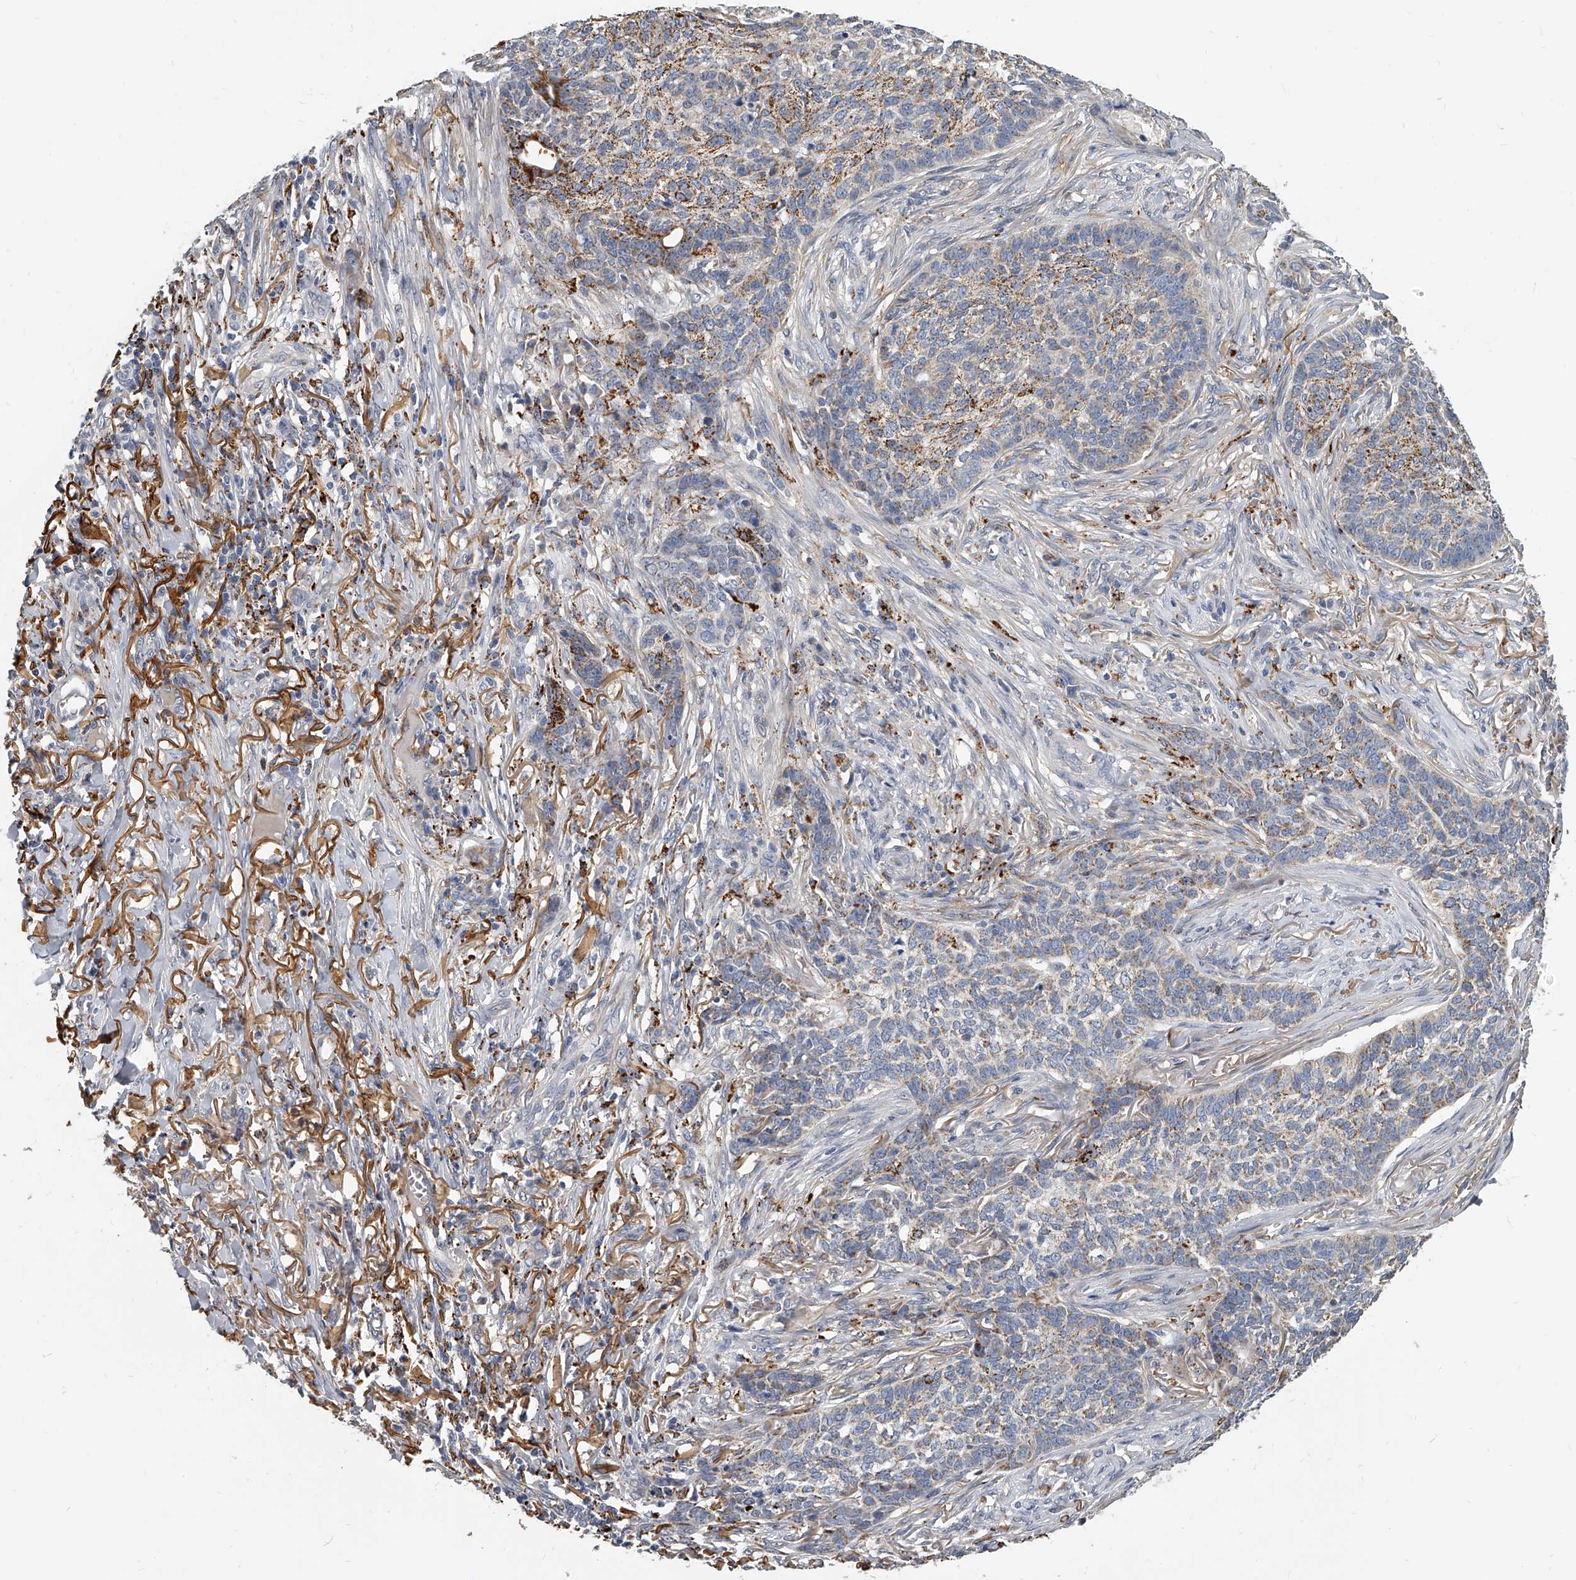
{"staining": {"intensity": "moderate", "quantity": "25%-75%", "location": "cytoplasmic/membranous"}, "tissue": "skin cancer", "cell_type": "Tumor cells", "image_type": "cancer", "snomed": [{"axis": "morphology", "description": "Basal cell carcinoma"}, {"axis": "topography", "description": "Skin"}], "caption": "Tumor cells reveal medium levels of moderate cytoplasmic/membranous staining in approximately 25%-75% of cells in human basal cell carcinoma (skin). (DAB (3,3'-diaminobenzidine) IHC, brown staining for protein, blue staining for nuclei).", "gene": "KLHL7", "patient": {"sex": "male", "age": 85}}